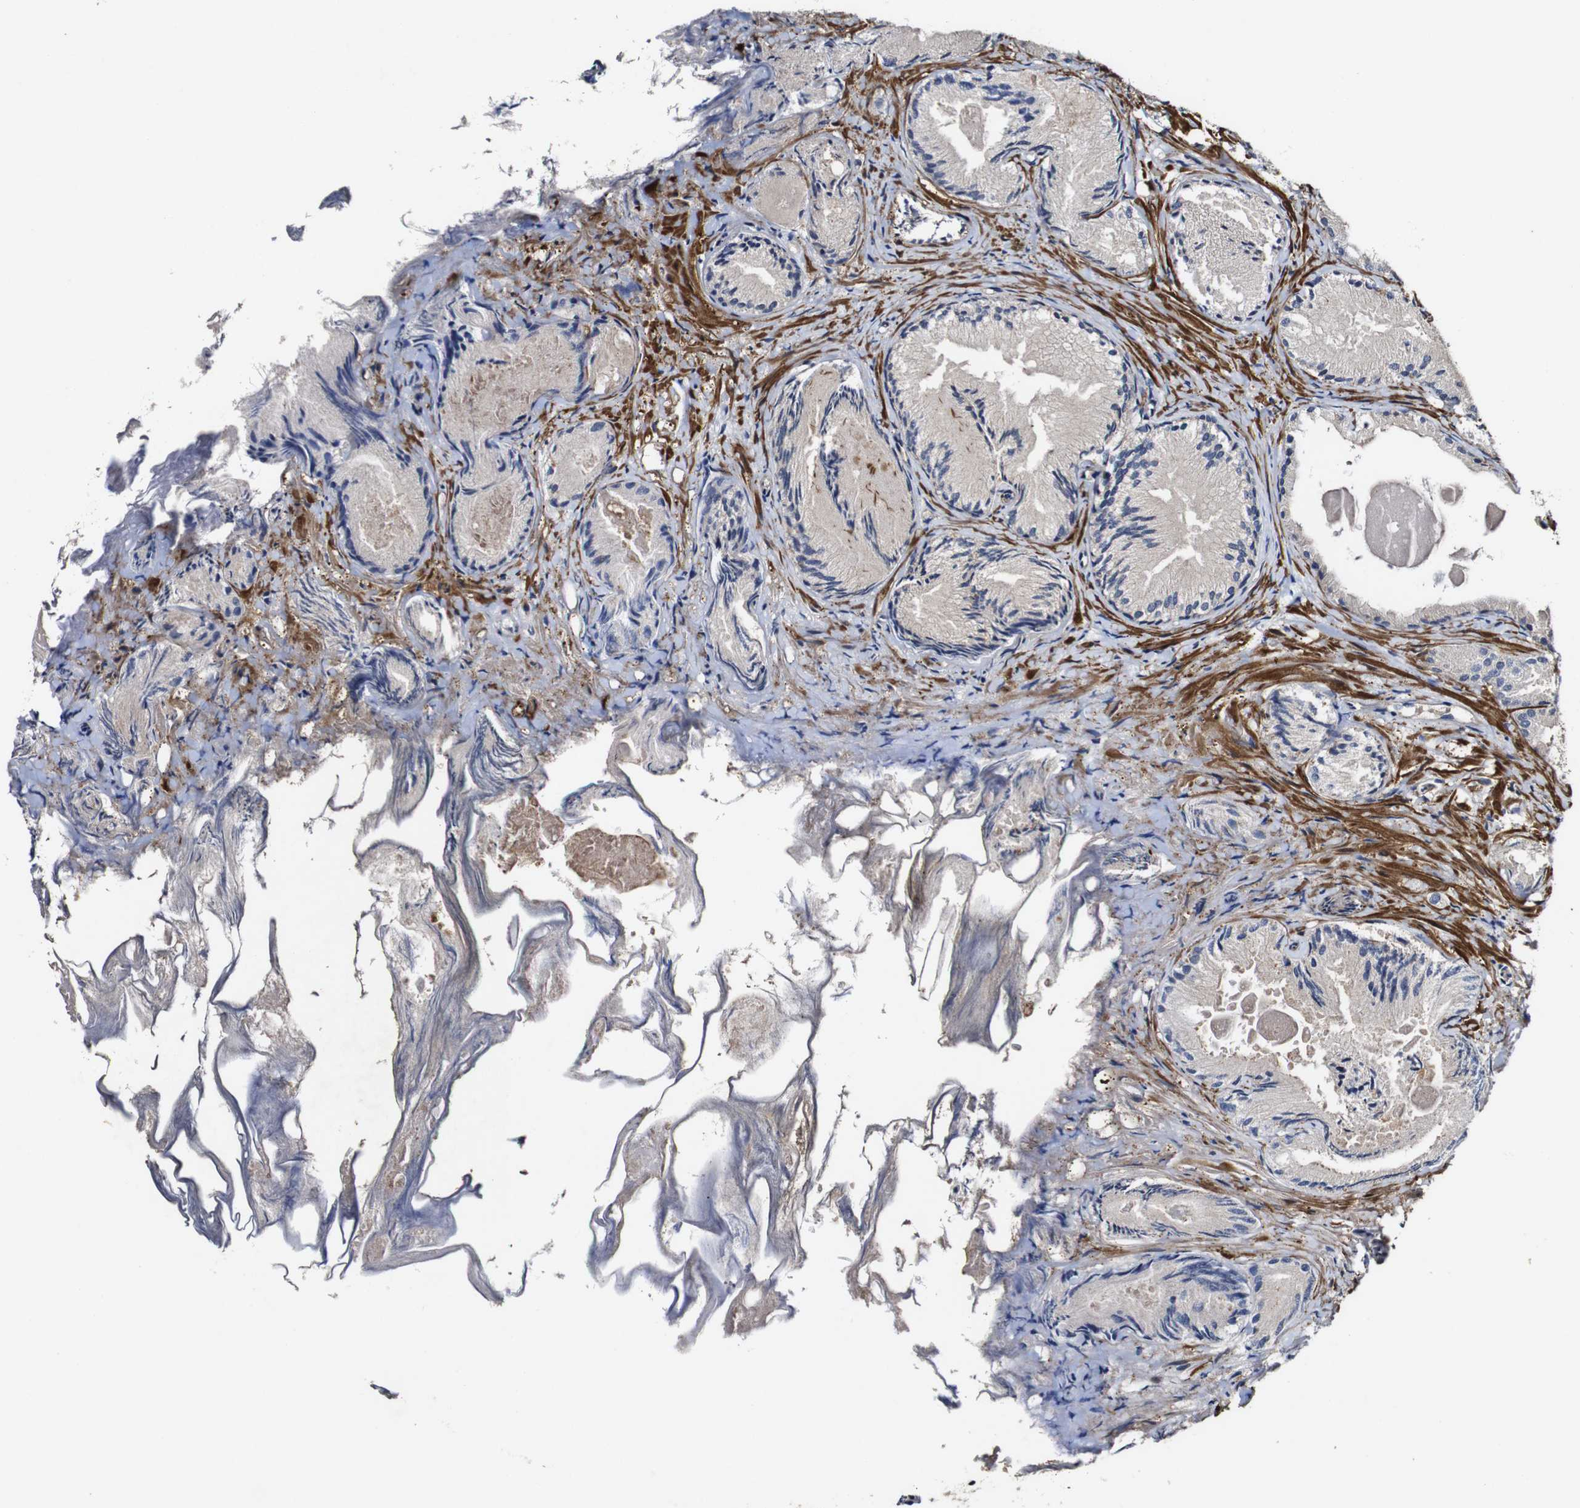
{"staining": {"intensity": "weak", "quantity": "<25%", "location": "cytoplasmic/membranous"}, "tissue": "prostate cancer", "cell_type": "Tumor cells", "image_type": "cancer", "snomed": [{"axis": "morphology", "description": "Adenocarcinoma, Low grade"}, {"axis": "topography", "description": "Prostate"}], "caption": "Immunohistochemistry image of neoplastic tissue: adenocarcinoma (low-grade) (prostate) stained with DAB (3,3'-diaminobenzidine) displays no significant protein positivity in tumor cells.", "gene": "GSDME", "patient": {"sex": "male", "age": 72}}